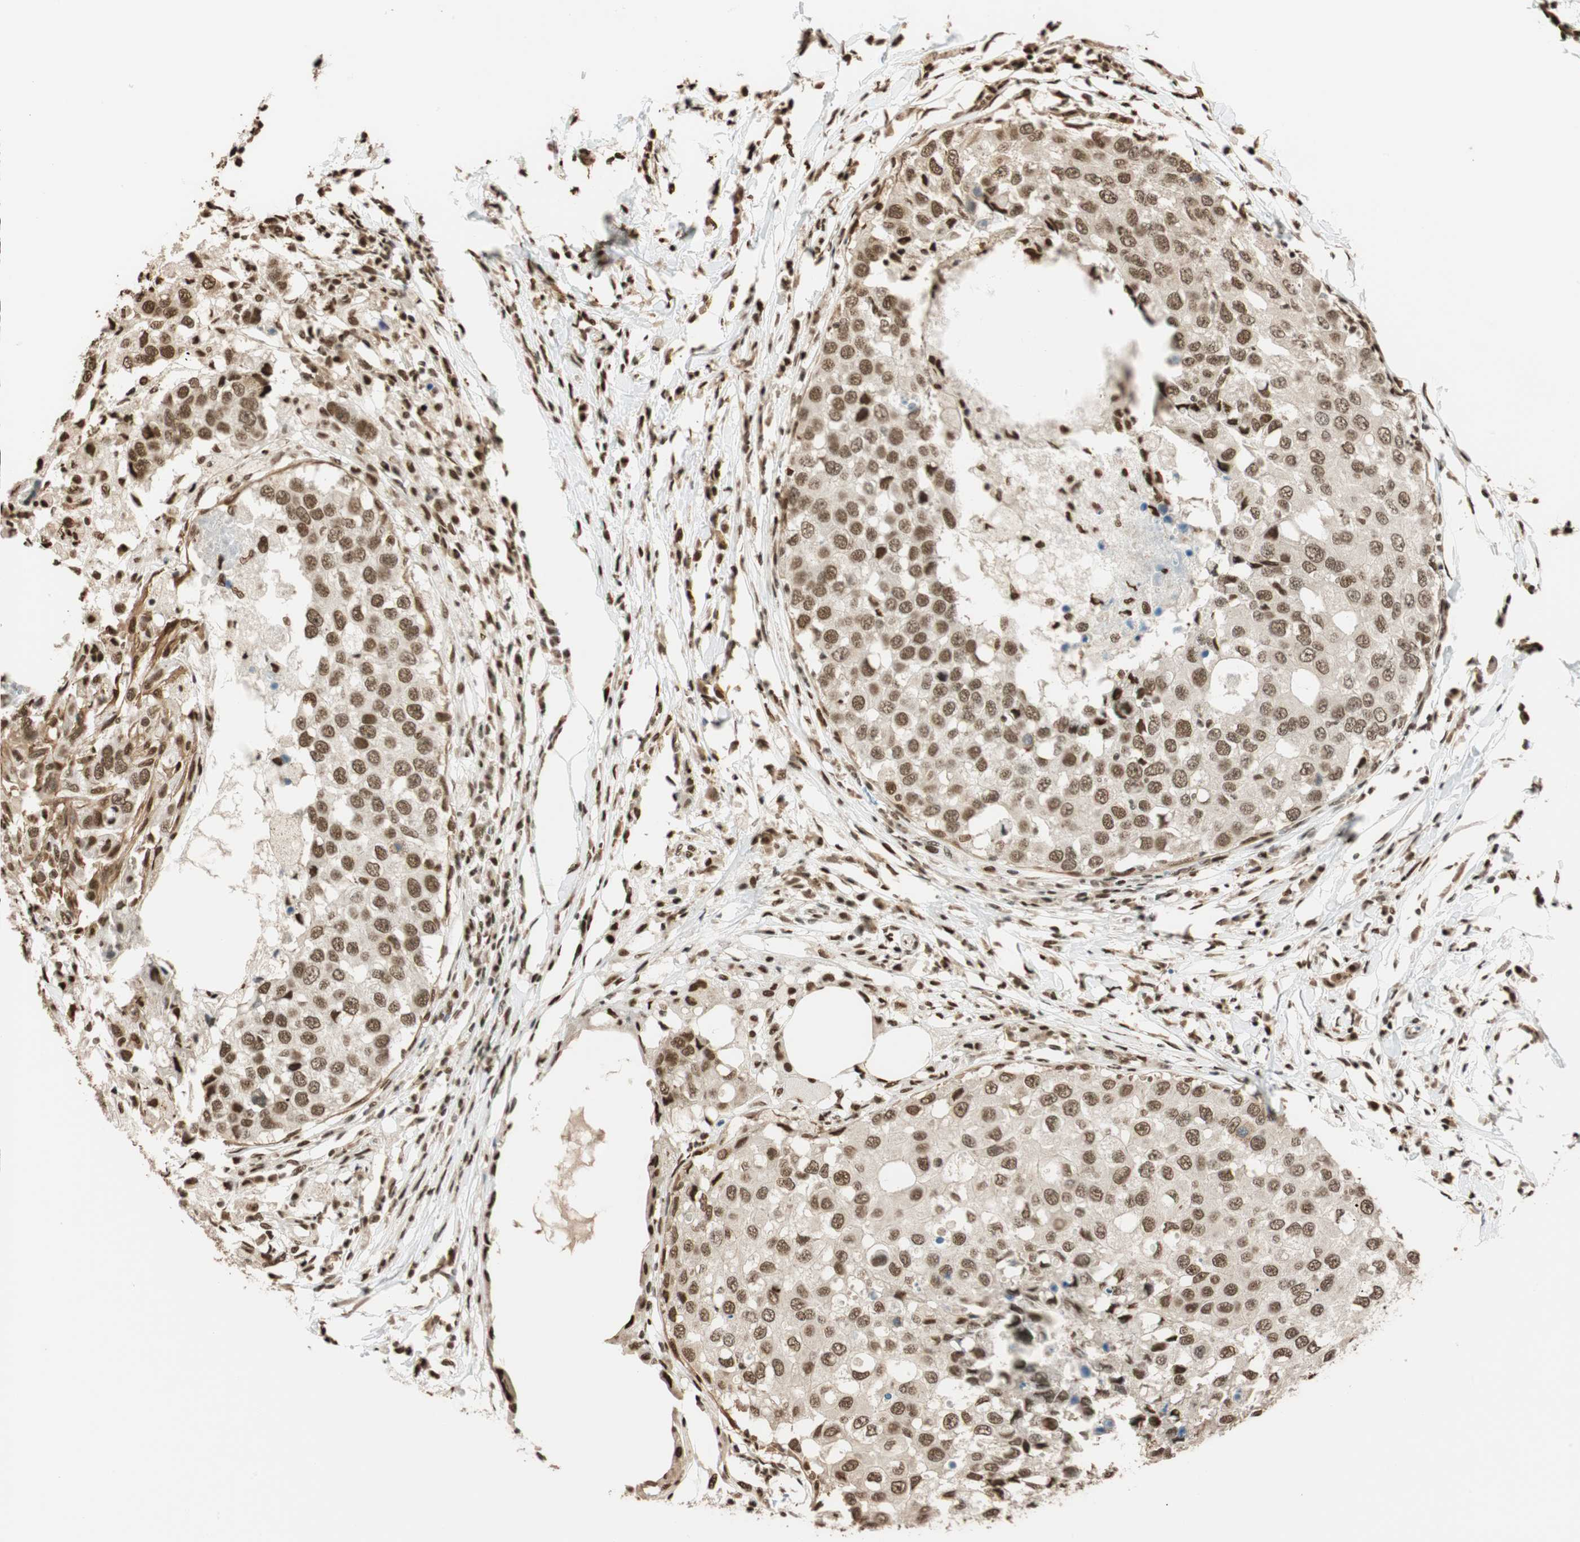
{"staining": {"intensity": "moderate", "quantity": "25%-75%", "location": "cytoplasmic/membranous,nuclear"}, "tissue": "breast cancer", "cell_type": "Tumor cells", "image_type": "cancer", "snomed": [{"axis": "morphology", "description": "Duct carcinoma"}, {"axis": "topography", "description": "Breast"}], "caption": "Brown immunohistochemical staining in breast cancer (intraductal carcinoma) displays moderate cytoplasmic/membranous and nuclear staining in about 25%-75% of tumor cells.", "gene": "FANCG", "patient": {"sex": "female", "age": 27}}